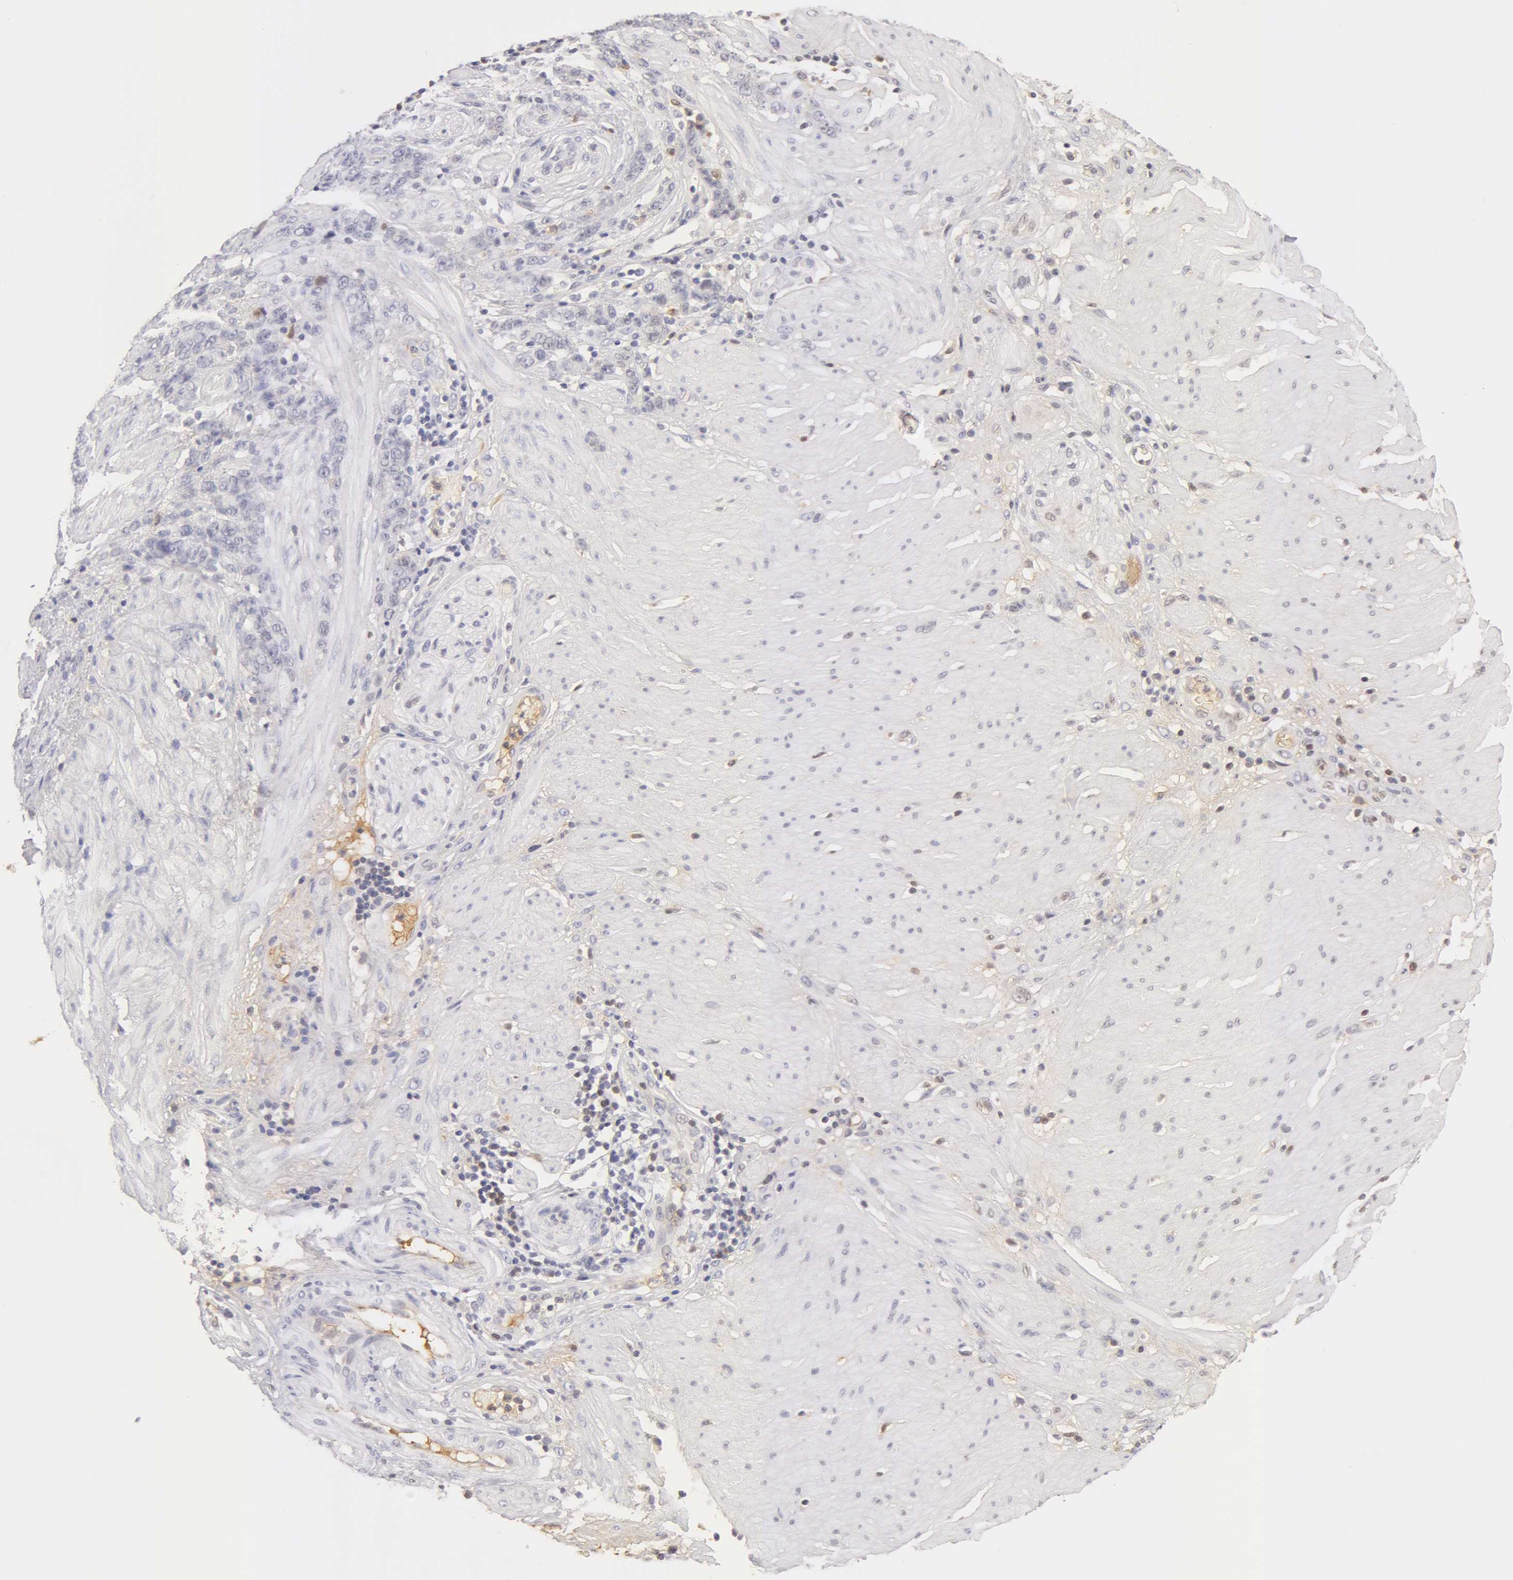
{"staining": {"intensity": "negative", "quantity": "none", "location": "none"}, "tissue": "stomach cancer", "cell_type": "Tumor cells", "image_type": "cancer", "snomed": [{"axis": "morphology", "description": "Adenocarcinoma, NOS"}, {"axis": "topography", "description": "Stomach, lower"}], "caption": "This is an immunohistochemistry (IHC) histopathology image of human adenocarcinoma (stomach). There is no staining in tumor cells.", "gene": "AHSG", "patient": {"sex": "male", "age": 88}}